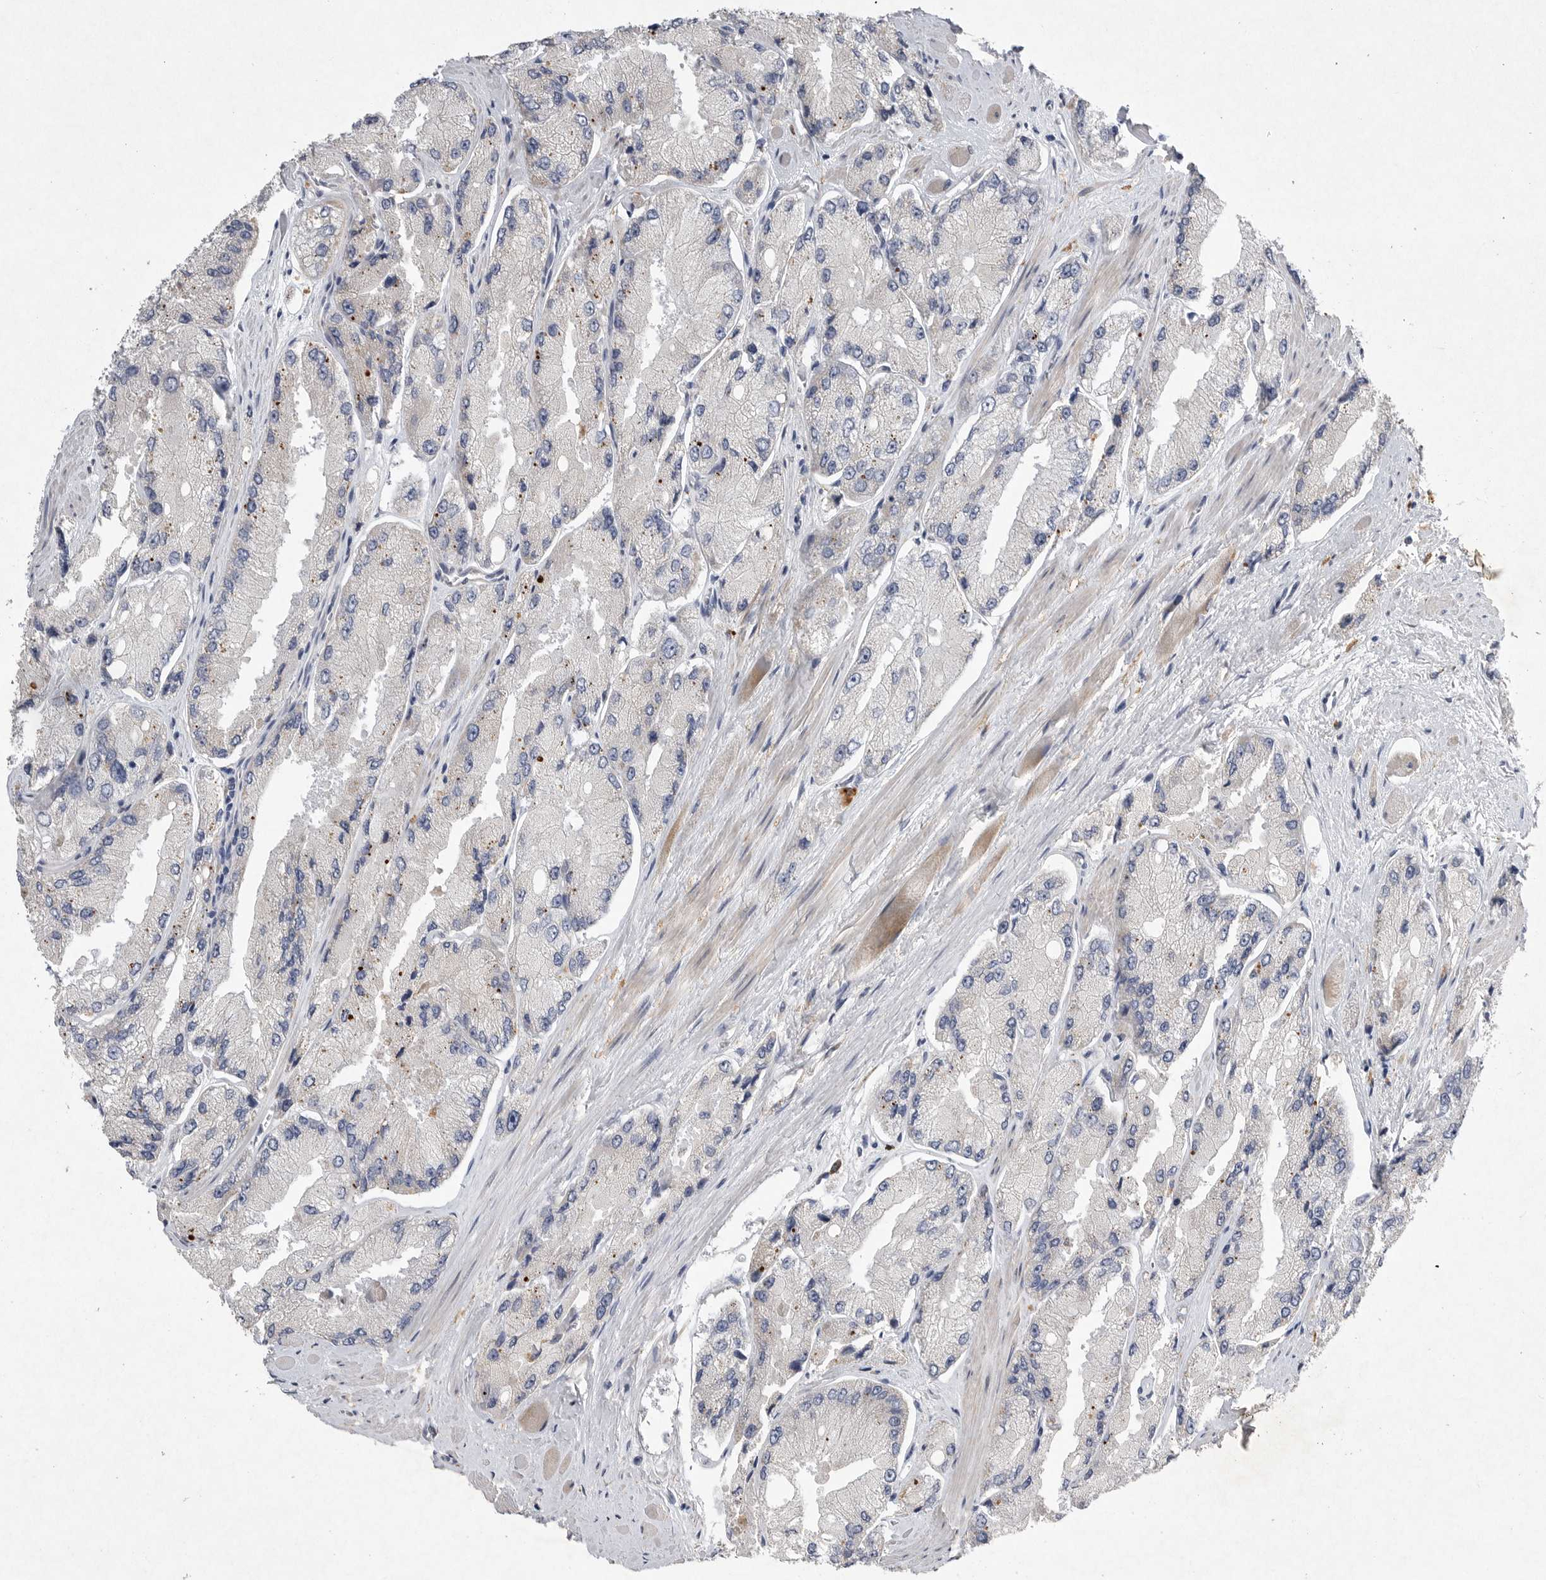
{"staining": {"intensity": "negative", "quantity": "none", "location": "none"}, "tissue": "prostate cancer", "cell_type": "Tumor cells", "image_type": "cancer", "snomed": [{"axis": "morphology", "description": "Adenocarcinoma, High grade"}, {"axis": "topography", "description": "Prostate"}], "caption": "High magnification brightfield microscopy of prostate adenocarcinoma (high-grade) stained with DAB (3,3'-diaminobenzidine) (brown) and counterstained with hematoxylin (blue): tumor cells show no significant staining.", "gene": "EDEM3", "patient": {"sex": "male", "age": 58}}